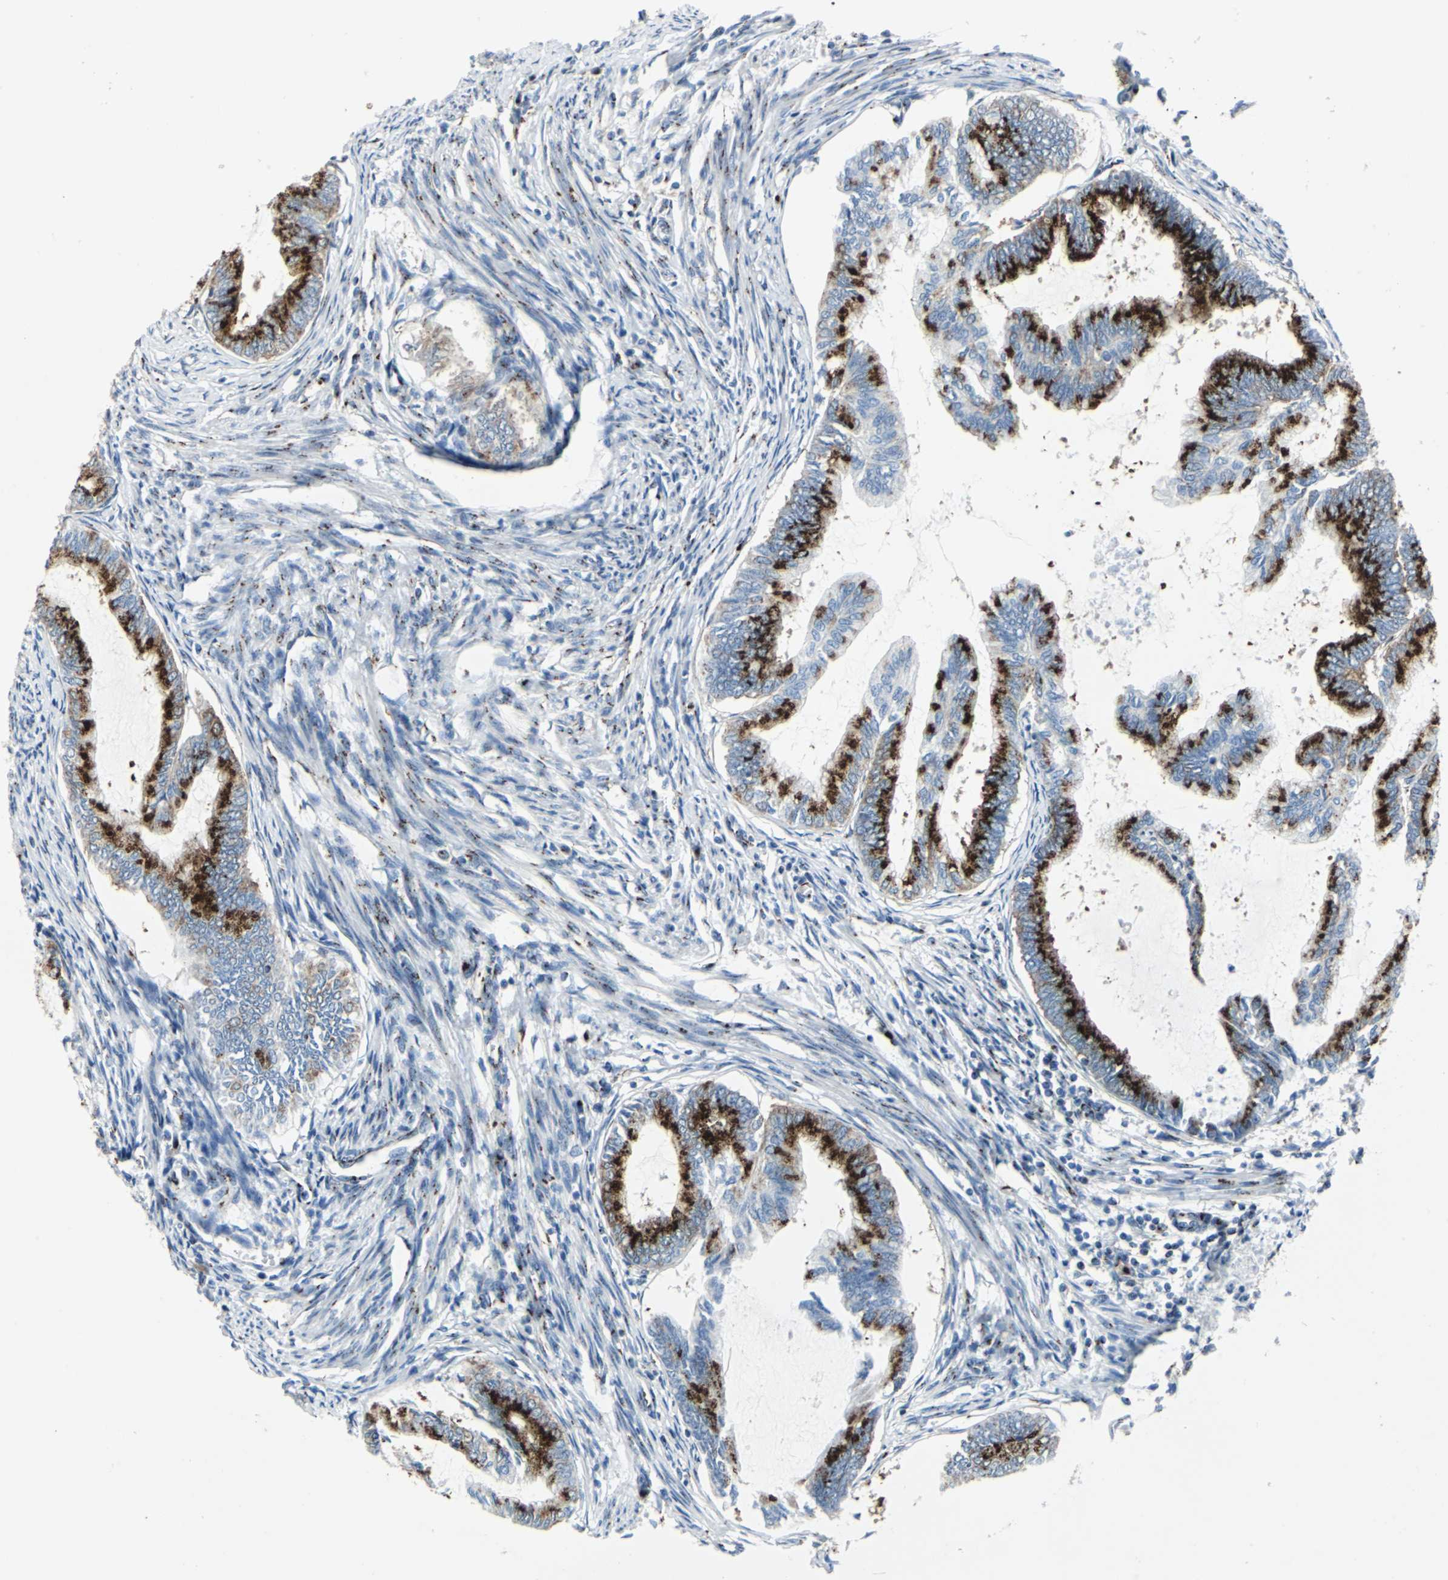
{"staining": {"intensity": "strong", "quantity": "25%-75%", "location": "cytoplasmic/membranous"}, "tissue": "endometrial cancer", "cell_type": "Tumor cells", "image_type": "cancer", "snomed": [{"axis": "morphology", "description": "Adenocarcinoma, NOS"}, {"axis": "topography", "description": "Endometrium"}], "caption": "Immunohistochemical staining of human endometrial cancer shows high levels of strong cytoplasmic/membranous protein staining in about 25%-75% of tumor cells. (IHC, brightfield microscopy, high magnification).", "gene": "GPR3", "patient": {"sex": "female", "age": 86}}